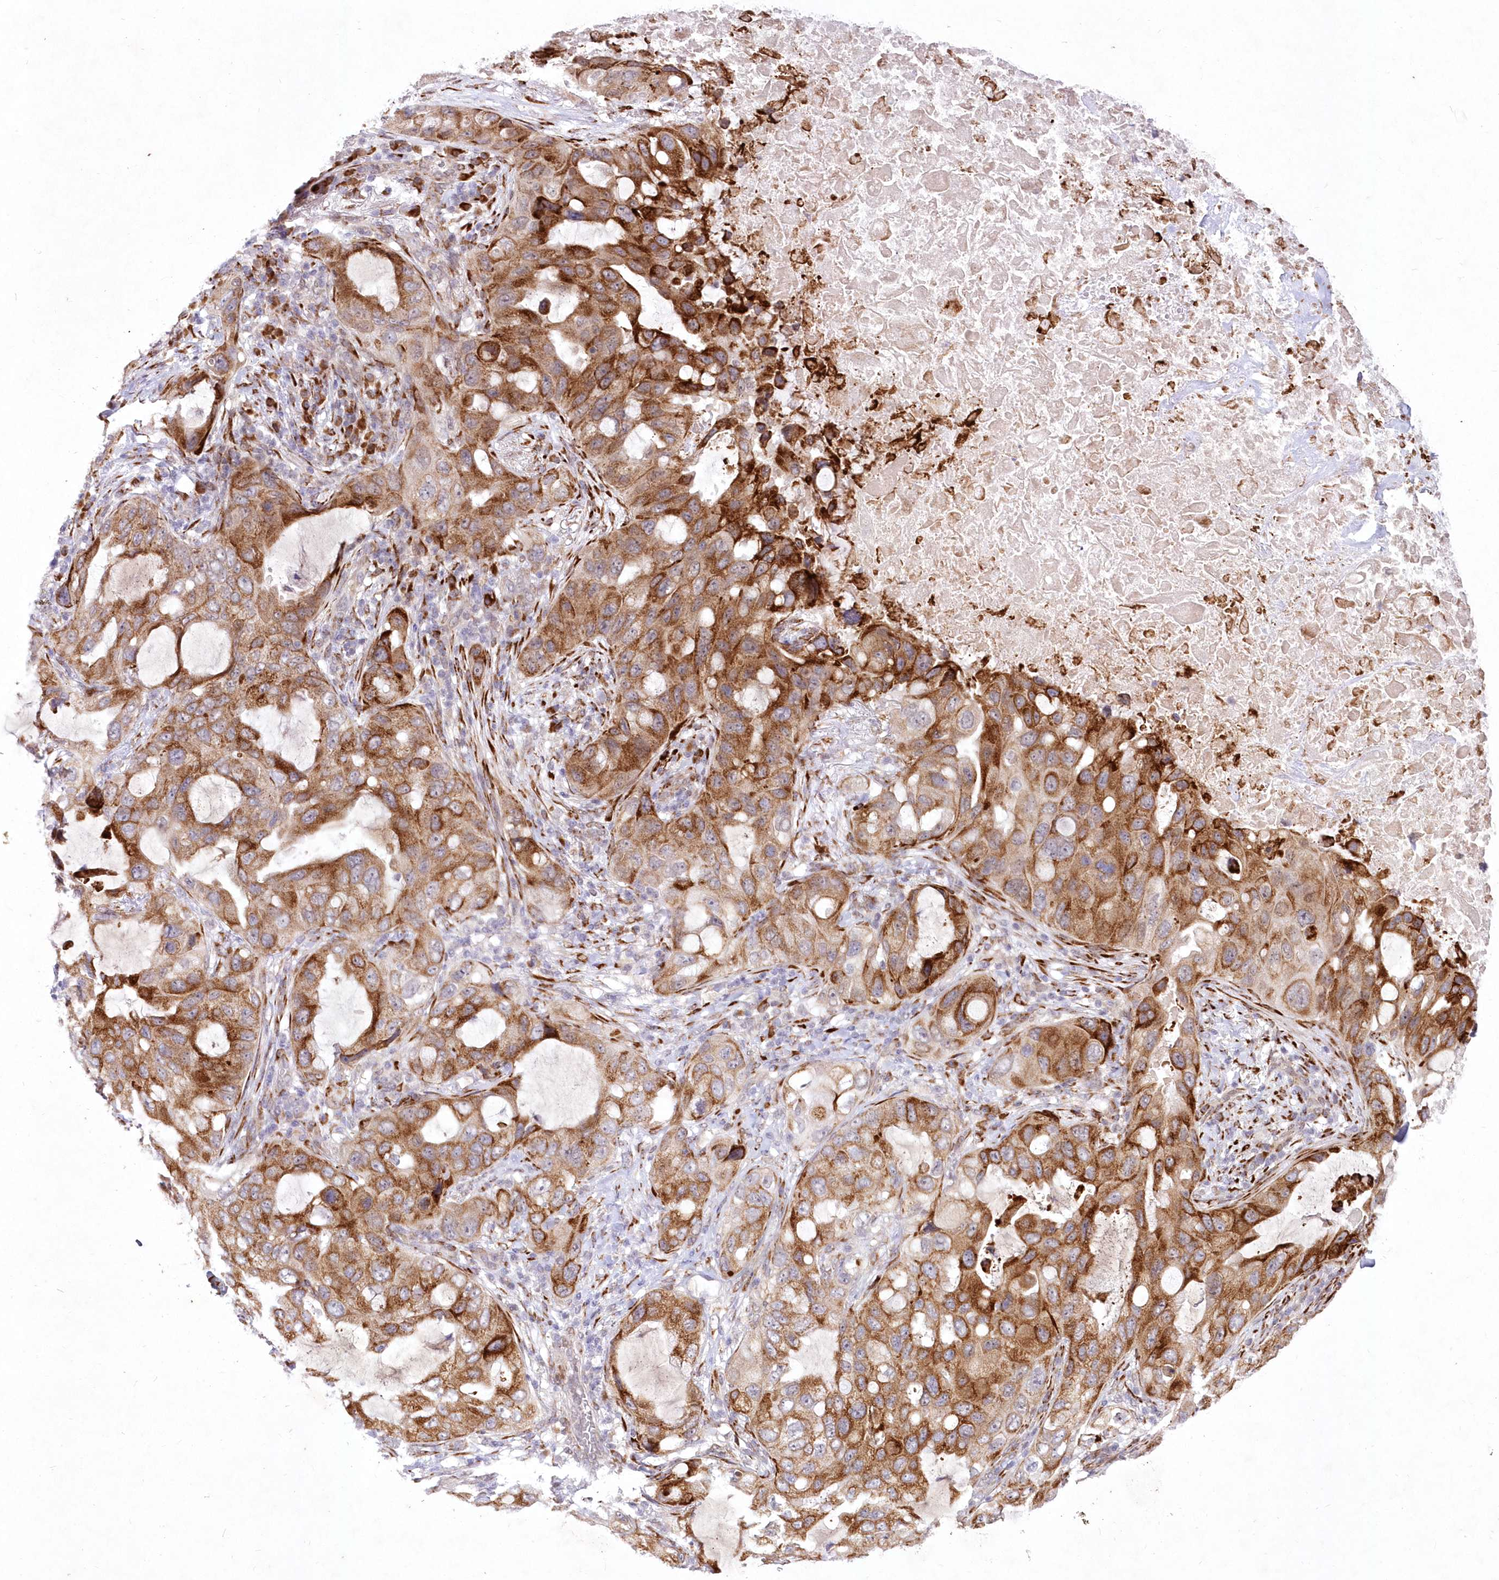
{"staining": {"intensity": "moderate", "quantity": ">75%", "location": "cytoplasmic/membranous"}, "tissue": "lung cancer", "cell_type": "Tumor cells", "image_type": "cancer", "snomed": [{"axis": "morphology", "description": "Squamous cell carcinoma, NOS"}, {"axis": "topography", "description": "Lung"}], "caption": "Immunohistochemistry (IHC) histopathology image of neoplastic tissue: human lung squamous cell carcinoma stained using IHC displays medium levels of moderate protein expression localized specifically in the cytoplasmic/membranous of tumor cells, appearing as a cytoplasmic/membranous brown color.", "gene": "LDB1", "patient": {"sex": "female", "age": 73}}